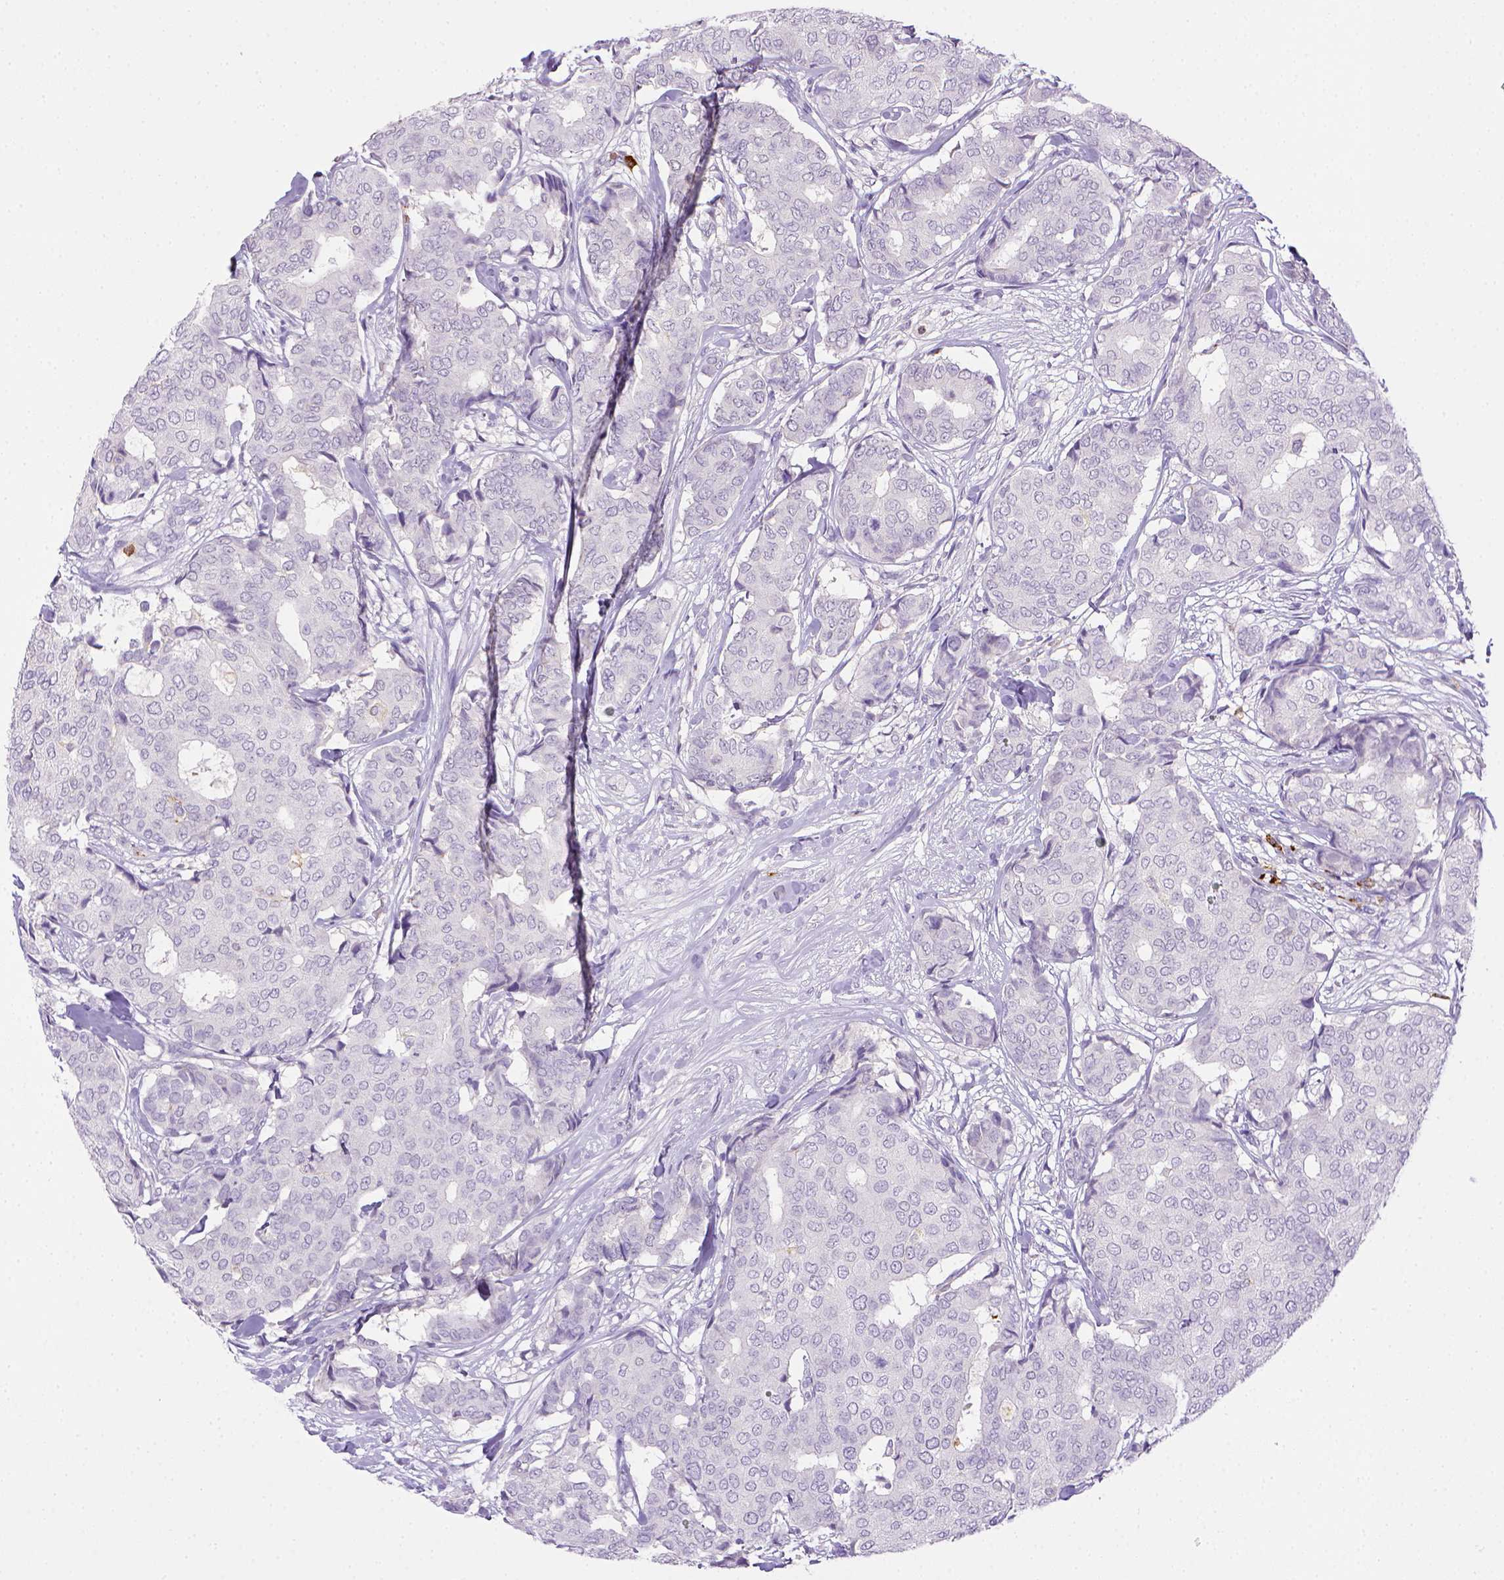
{"staining": {"intensity": "negative", "quantity": "none", "location": "none"}, "tissue": "breast cancer", "cell_type": "Tumor cells", "image_type": "cancer", "snomed": [{"axis": "morphology", "description": "Duct carcinoma"}, {"axis": "topography", "description": "Breast"}], "caption": "The photomicrograph shows no significant expression in tumor cells of breast infiltrating ductal carcinoma.", "gene": "ITGAM", "patient": {"sex": "female", "age": 75}}